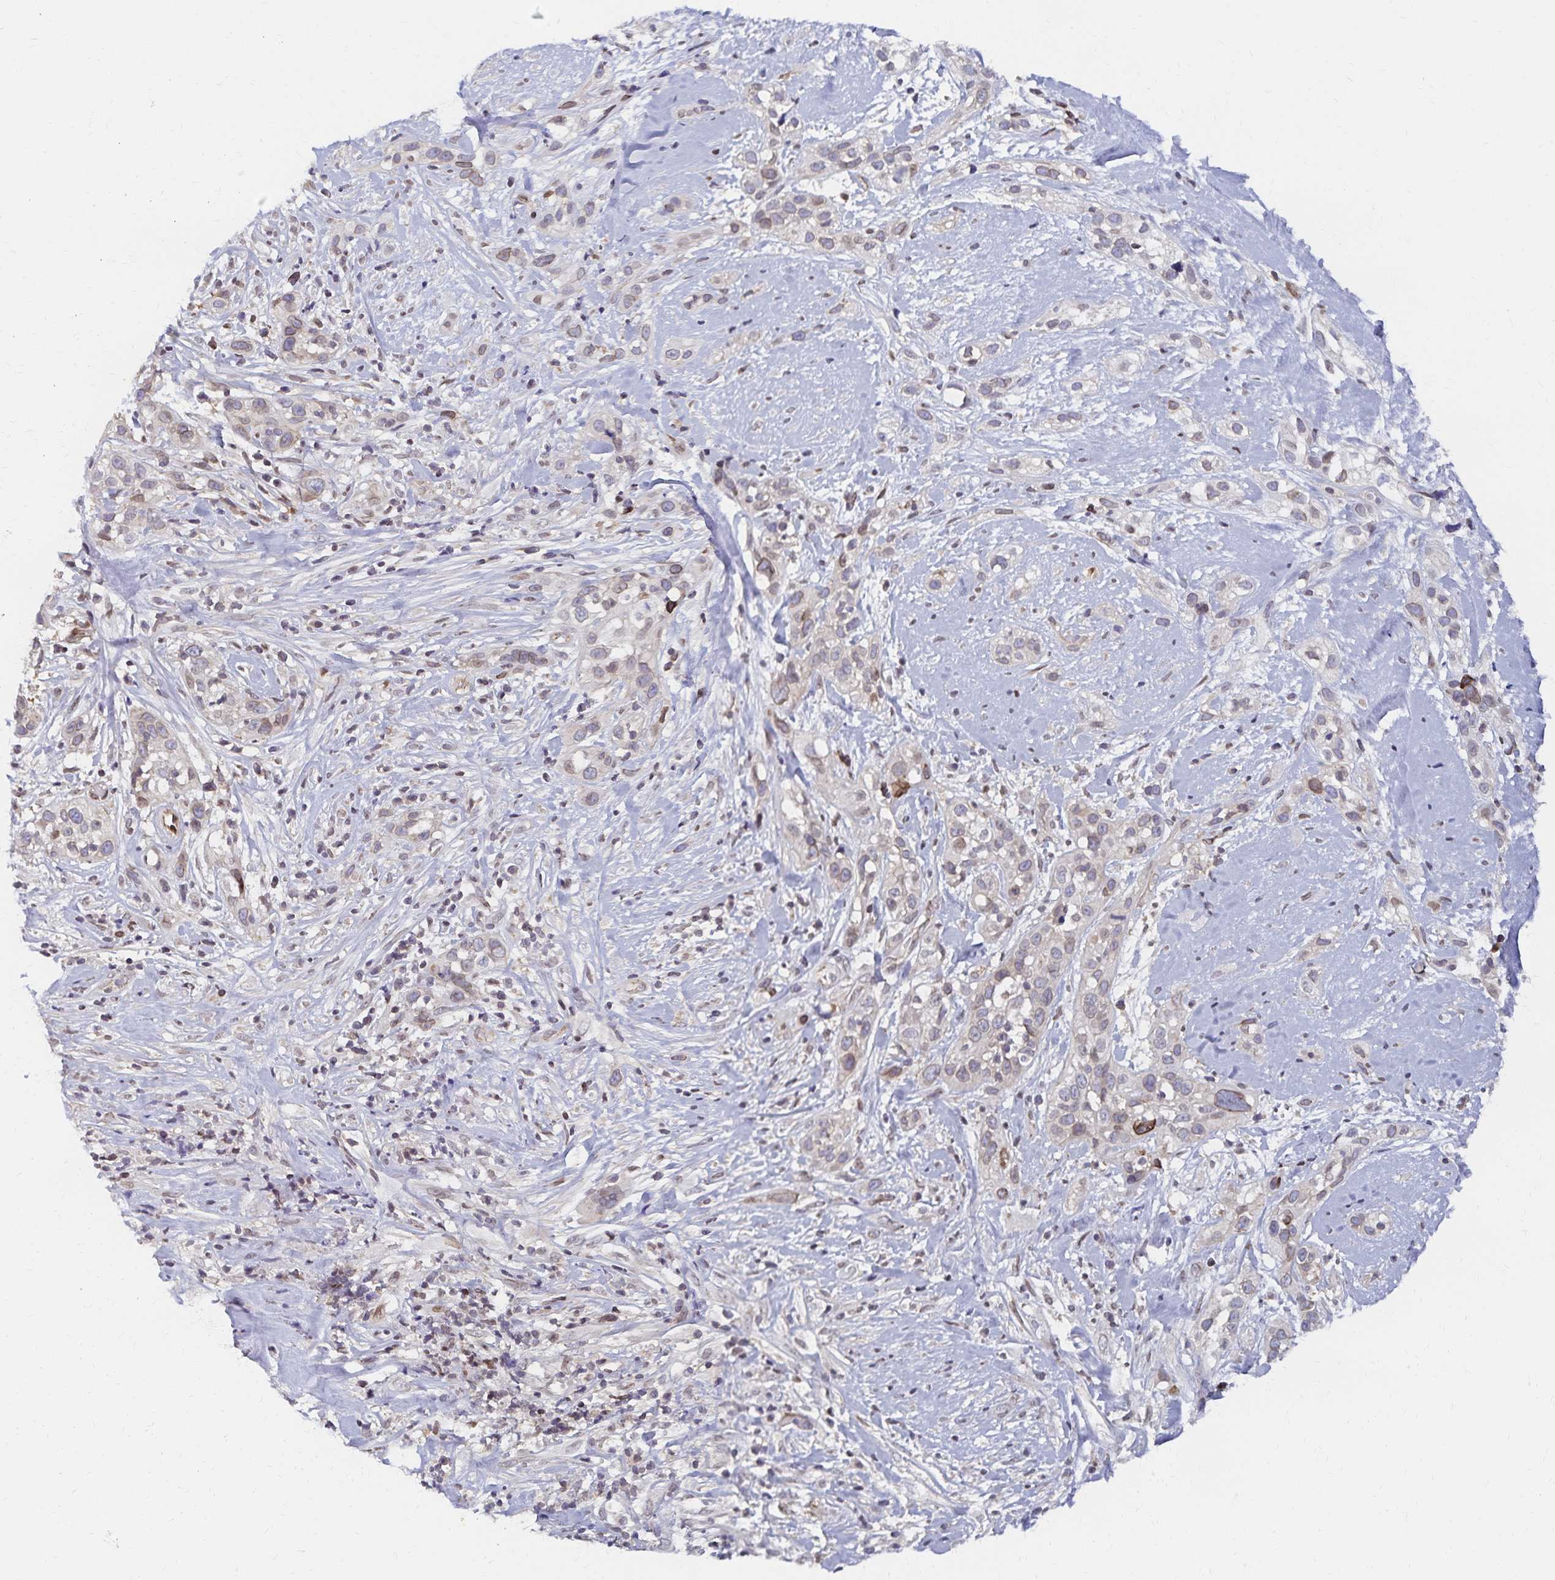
{"staining": {"intensity": "negative", "quantity": "none", "location": "none"}, "tissue": "skin cancer", "cell_type": "Tumor cells", "image_type": "cancer", "snomed": [{"axis": "morphology", "description": "Squamous cell carcinoma, NOS"}, {"axis": "topography", "description": "Skin"}], "caption": "The micrograph shows no staining of tumor cells in skin cancer.", "gene": "RAB9B", "patient": {"sex": "male", "age": 82}}